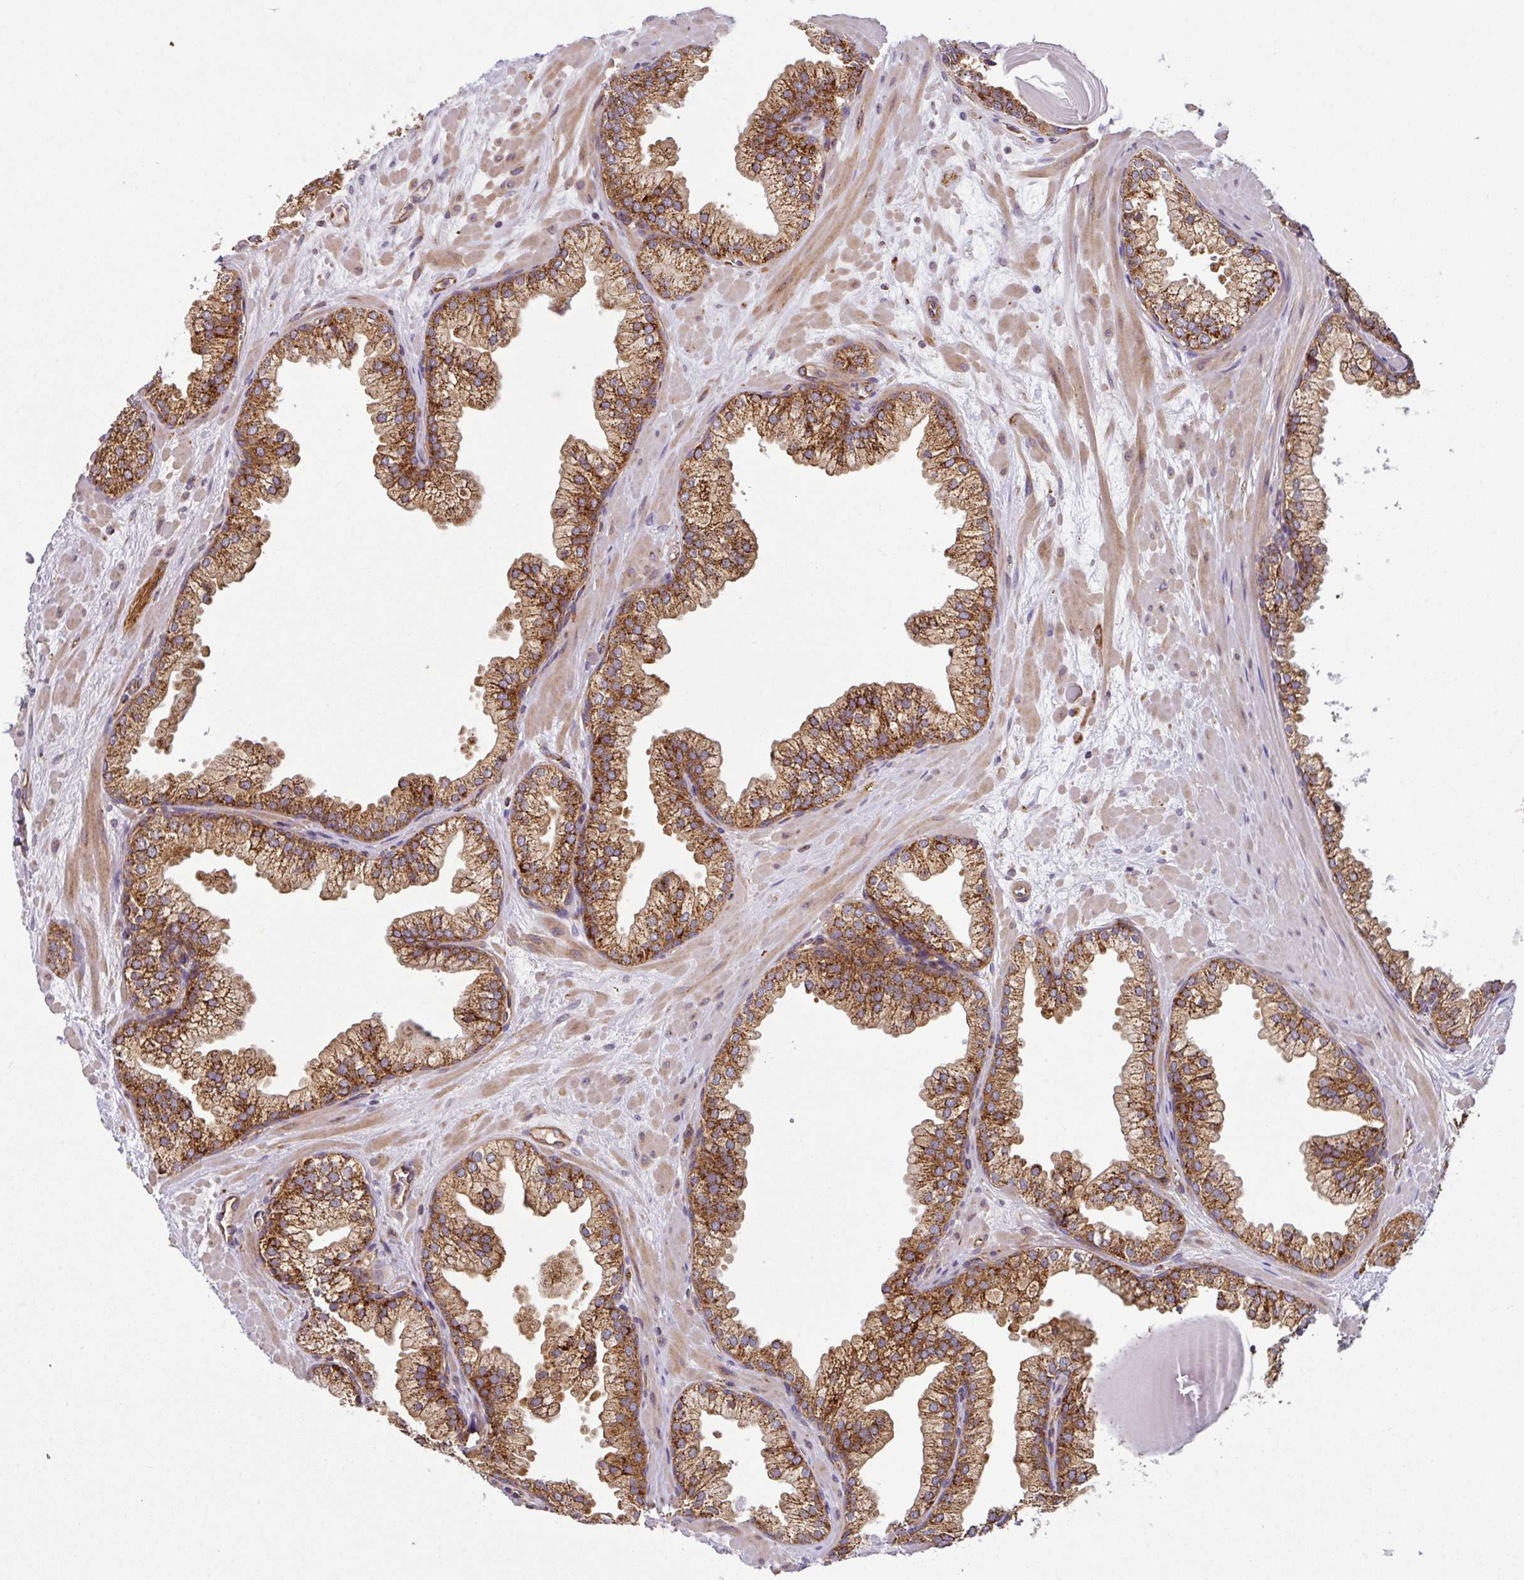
{"staining": {"intensity": "strong", "quantity": ">75%", "location": "cytoplasmic/membranous"}, "tissue": "prostate", "cell_type": "Glandular cells", "image_type": "normal", "snomed": [{"axis": "morphology", "description": "Normal tissue, NOS"}, {"axis": "topography", "description": "Prostate"}, {"axis": "topography", "description": "Peripheral nerve tissue"}], "caption": "A brown stain shows strong cytoplasmic/membranous positivity of a protein in glandular cells of benign prostate. (DAB IHC, brown staining for protein, blue staining for nuclei).", "gene": "PRELID3B", "patient": {"sex": "male", "age": 61}}